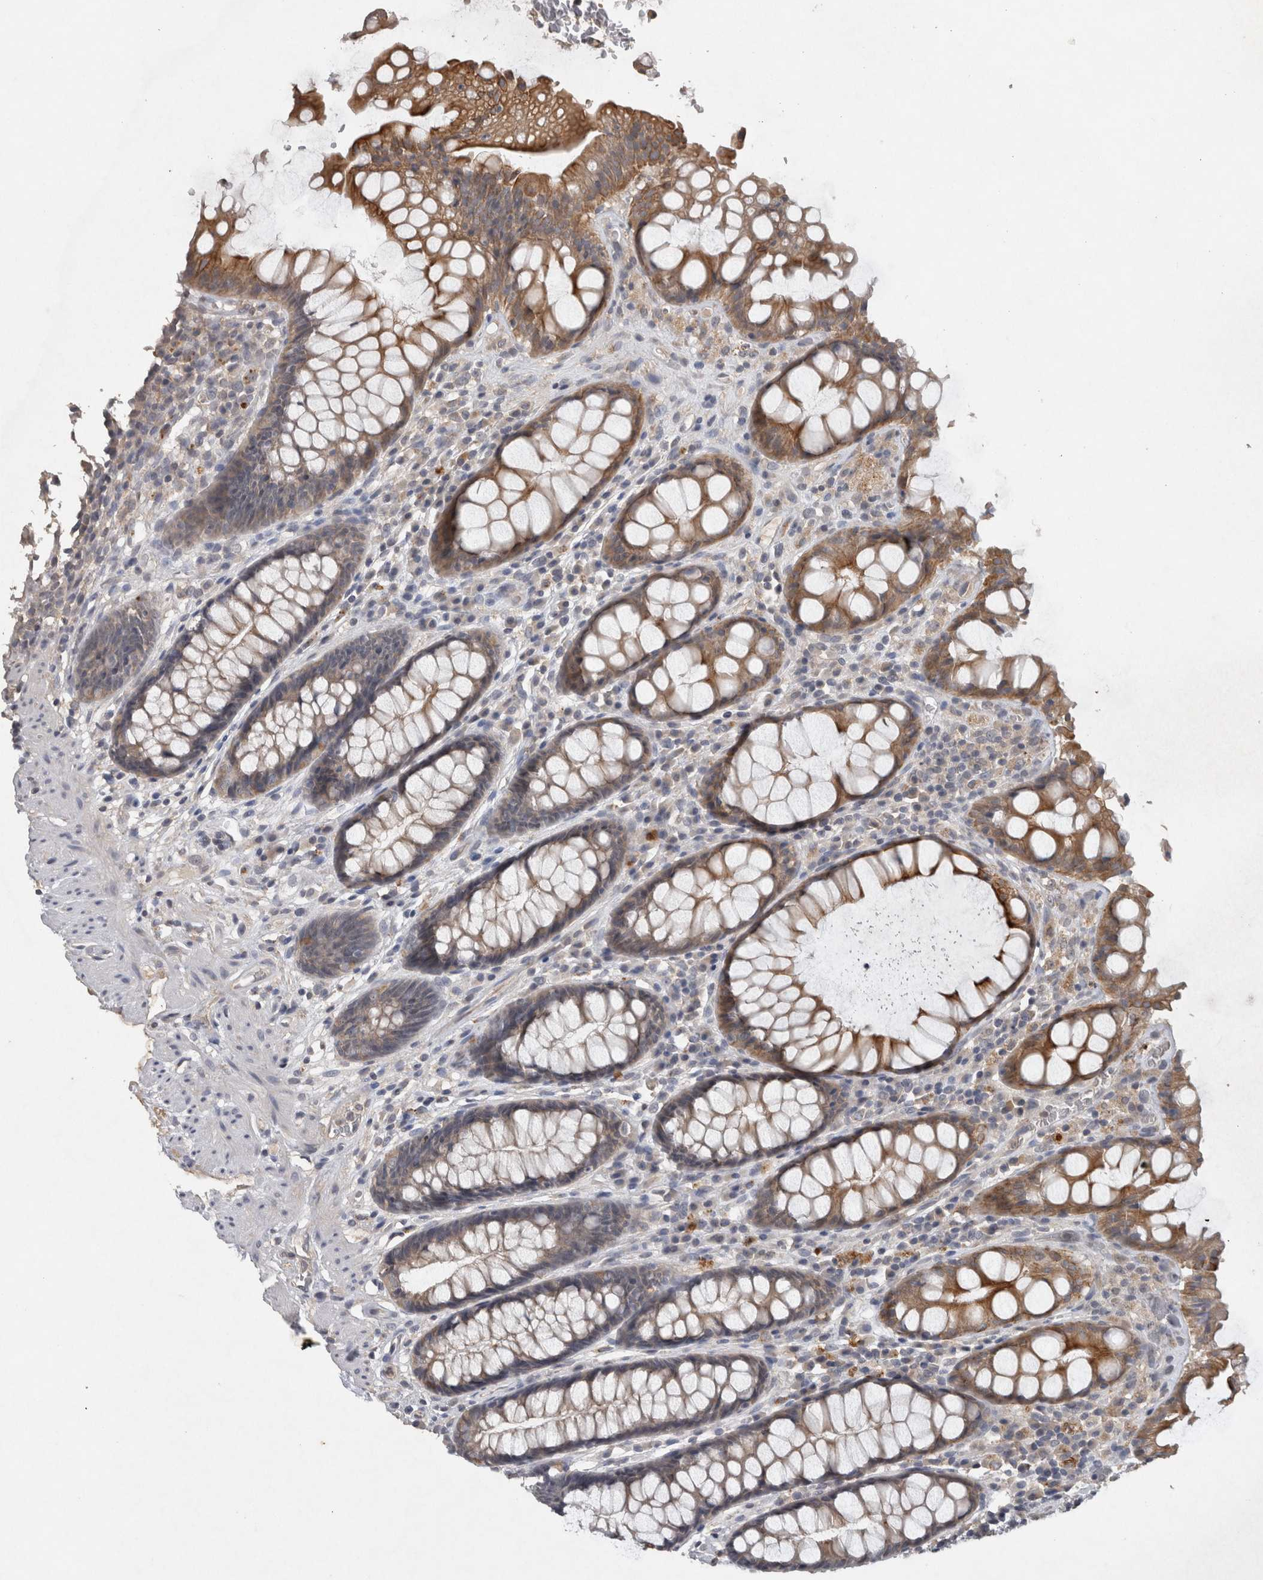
{"staining": {"intensity": "moderate", "quantity": ">75%", "location": "cytoplasmic/membranous"}, "tissue": "rectum", "cell_type": "Glandular cells", "image_type": "normal", "snomed": [{"axis": "morphology", "description": "Normal tissue, NOS"}, {"axis": "topography", "description": "Rectum"}], "caption": "A brown stain labels moderate cytoplasmic/membranous expression of a protein in glandular cells of unremarkable human rectum. Using DAB (3,3'-diaminobenzidine) (brown) and hematoxylin (blue) stains, captured at high magnification using brightfield microscopy.", "gene": "HEXD", "patient": {"sex": "male", "age": 64}}